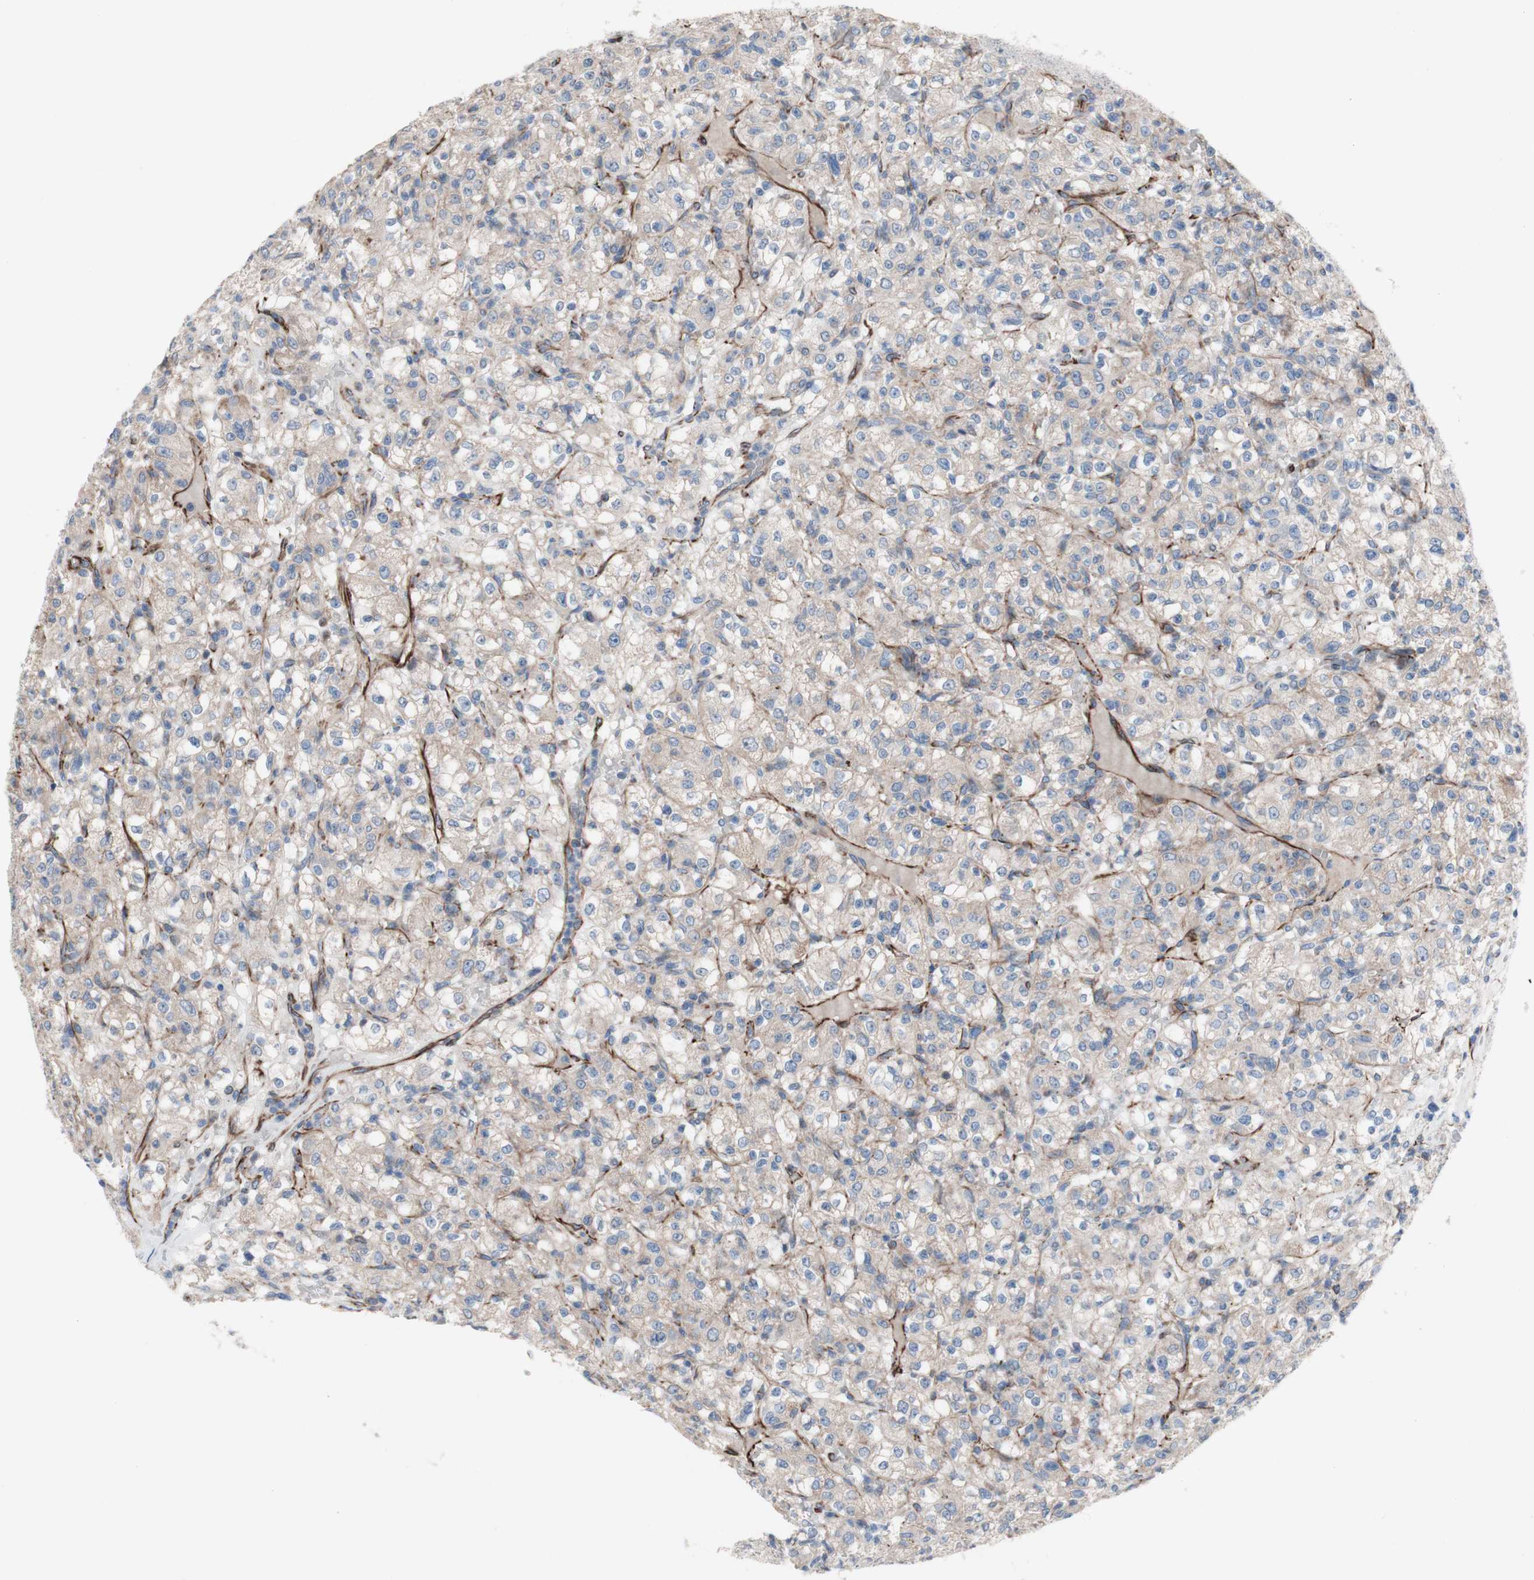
{"staining": {"intensity": "weak", "quantity": "25%-75%", "location": "cytoplasmic/membranous"}, "tissue": "renal cancer", "cell_type": "Tumor cells", "image_type": "cancer", "snomed": [{"axis": "morphology", "description": "Normal tissue, NOS"}, {"axis": "morphology", "description": "Adenocarcinoma, NOS"}, {"axis": "topography", "description": "Kidney"}], "caption": "Immunohistochemical staining of renal cancer displays weak cytoplasmic/membranous protein expression in approximately 25%-75% of tumor cells. The staining is performed using DAB brown chromogen to label protein expression. The nuclei are counter-stained blue using hematoxylin.", "gene": "AGPAT5", "patient": {"sex": "female", "age": 72}}